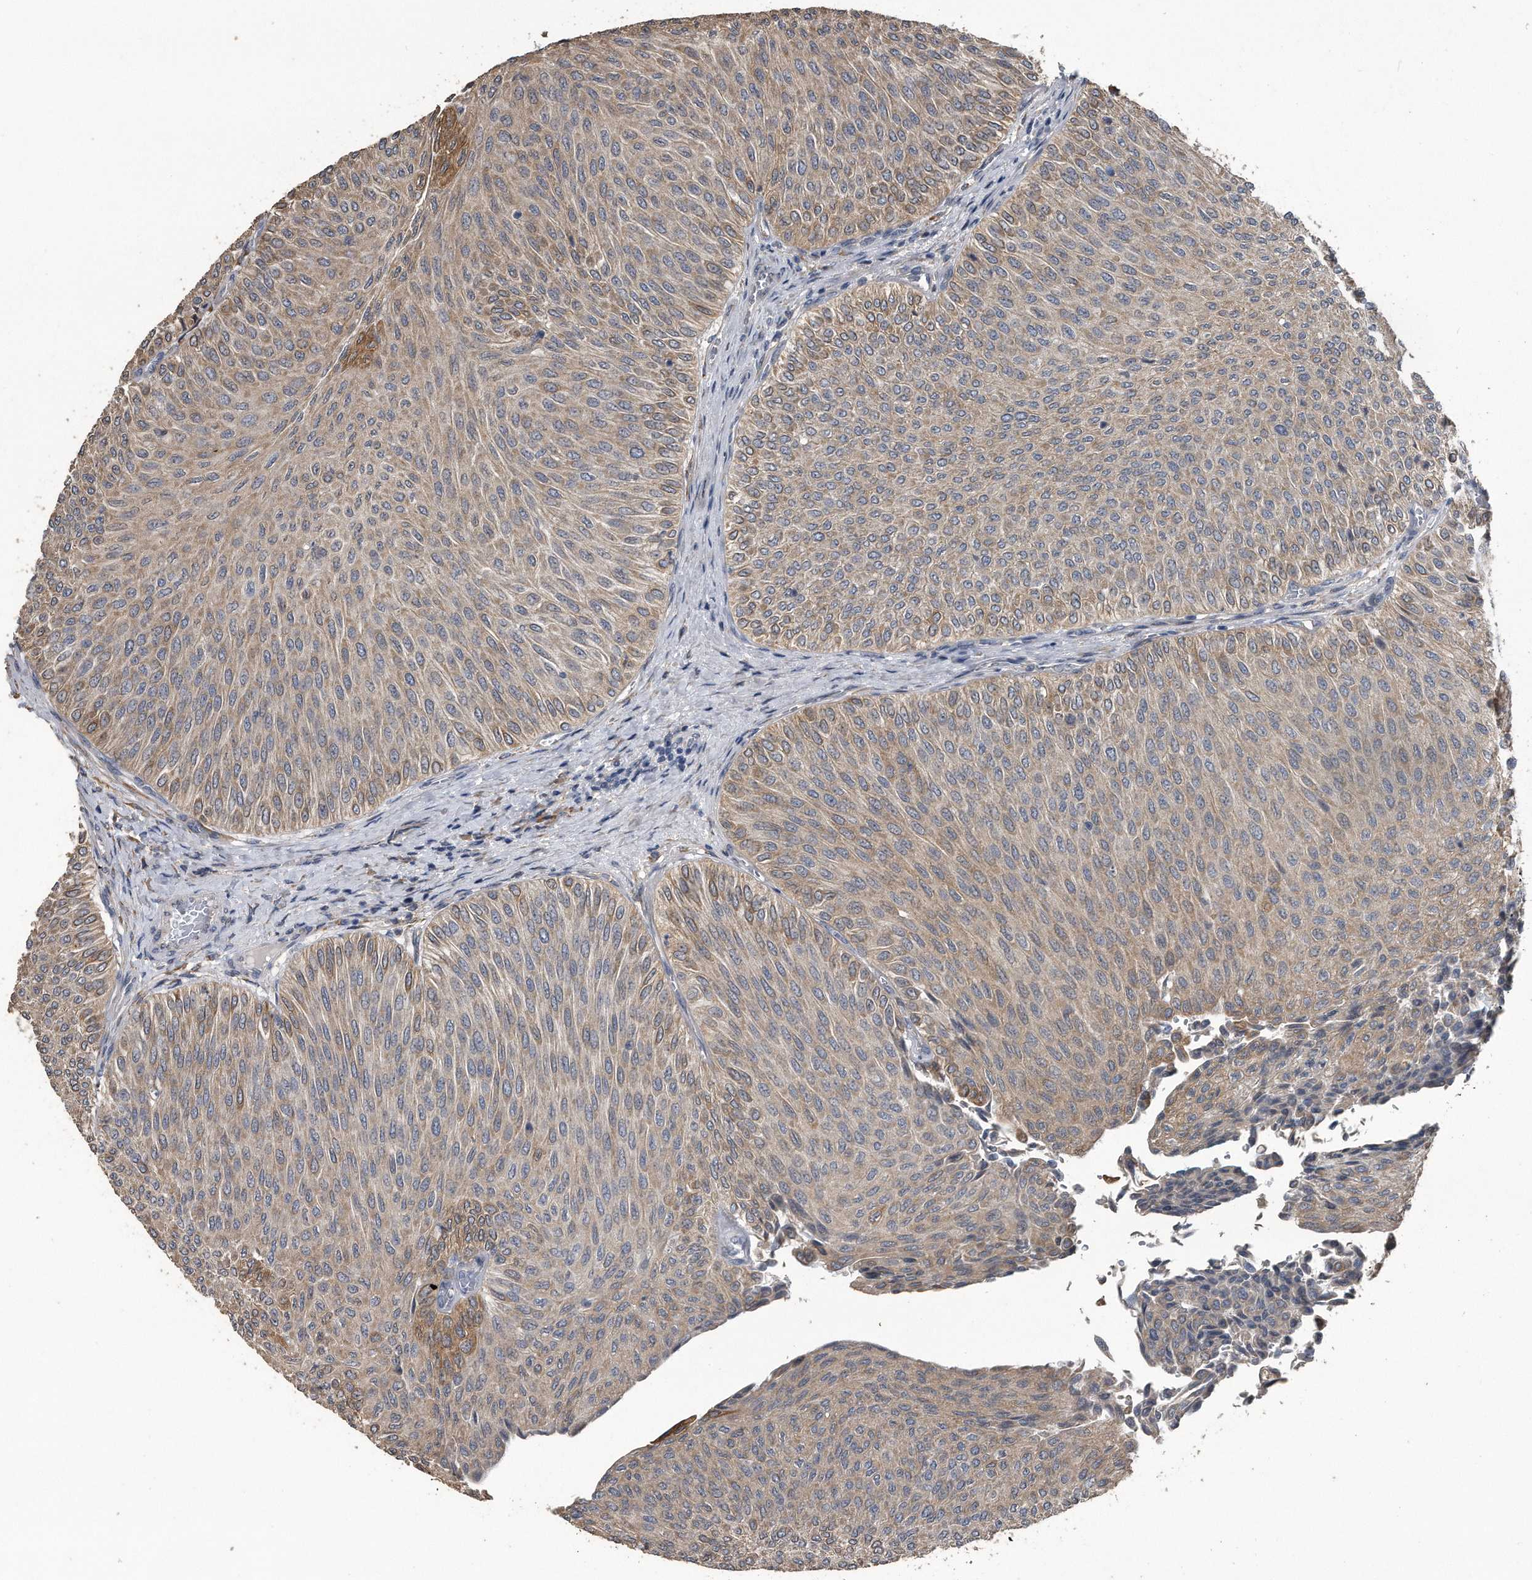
{"staining": {"intensity": "weak", "quantity": "25%-75%", "location": "cytoplasmic/membranous"}, "tissue": "urothelial cancer", "cell_type": "Tumor cells", "image_type": "cancer", "snomed": [{"axis": "morphology", "description": "Urothelial carcinoma, Low grade"}, {"axis": "topography", "description": "Urinary bladder"}], "caption": "This histopathology image shows urothelial carcinoma (low-grade) stained with IHC to label a protein in brown. The cytoplasmic/membranous of tumor cells show weak positivity for the protein. Nuclei are counter-stained blue.", "gene": "PCLO", "patient": {"sex": "male", "age": 78}}